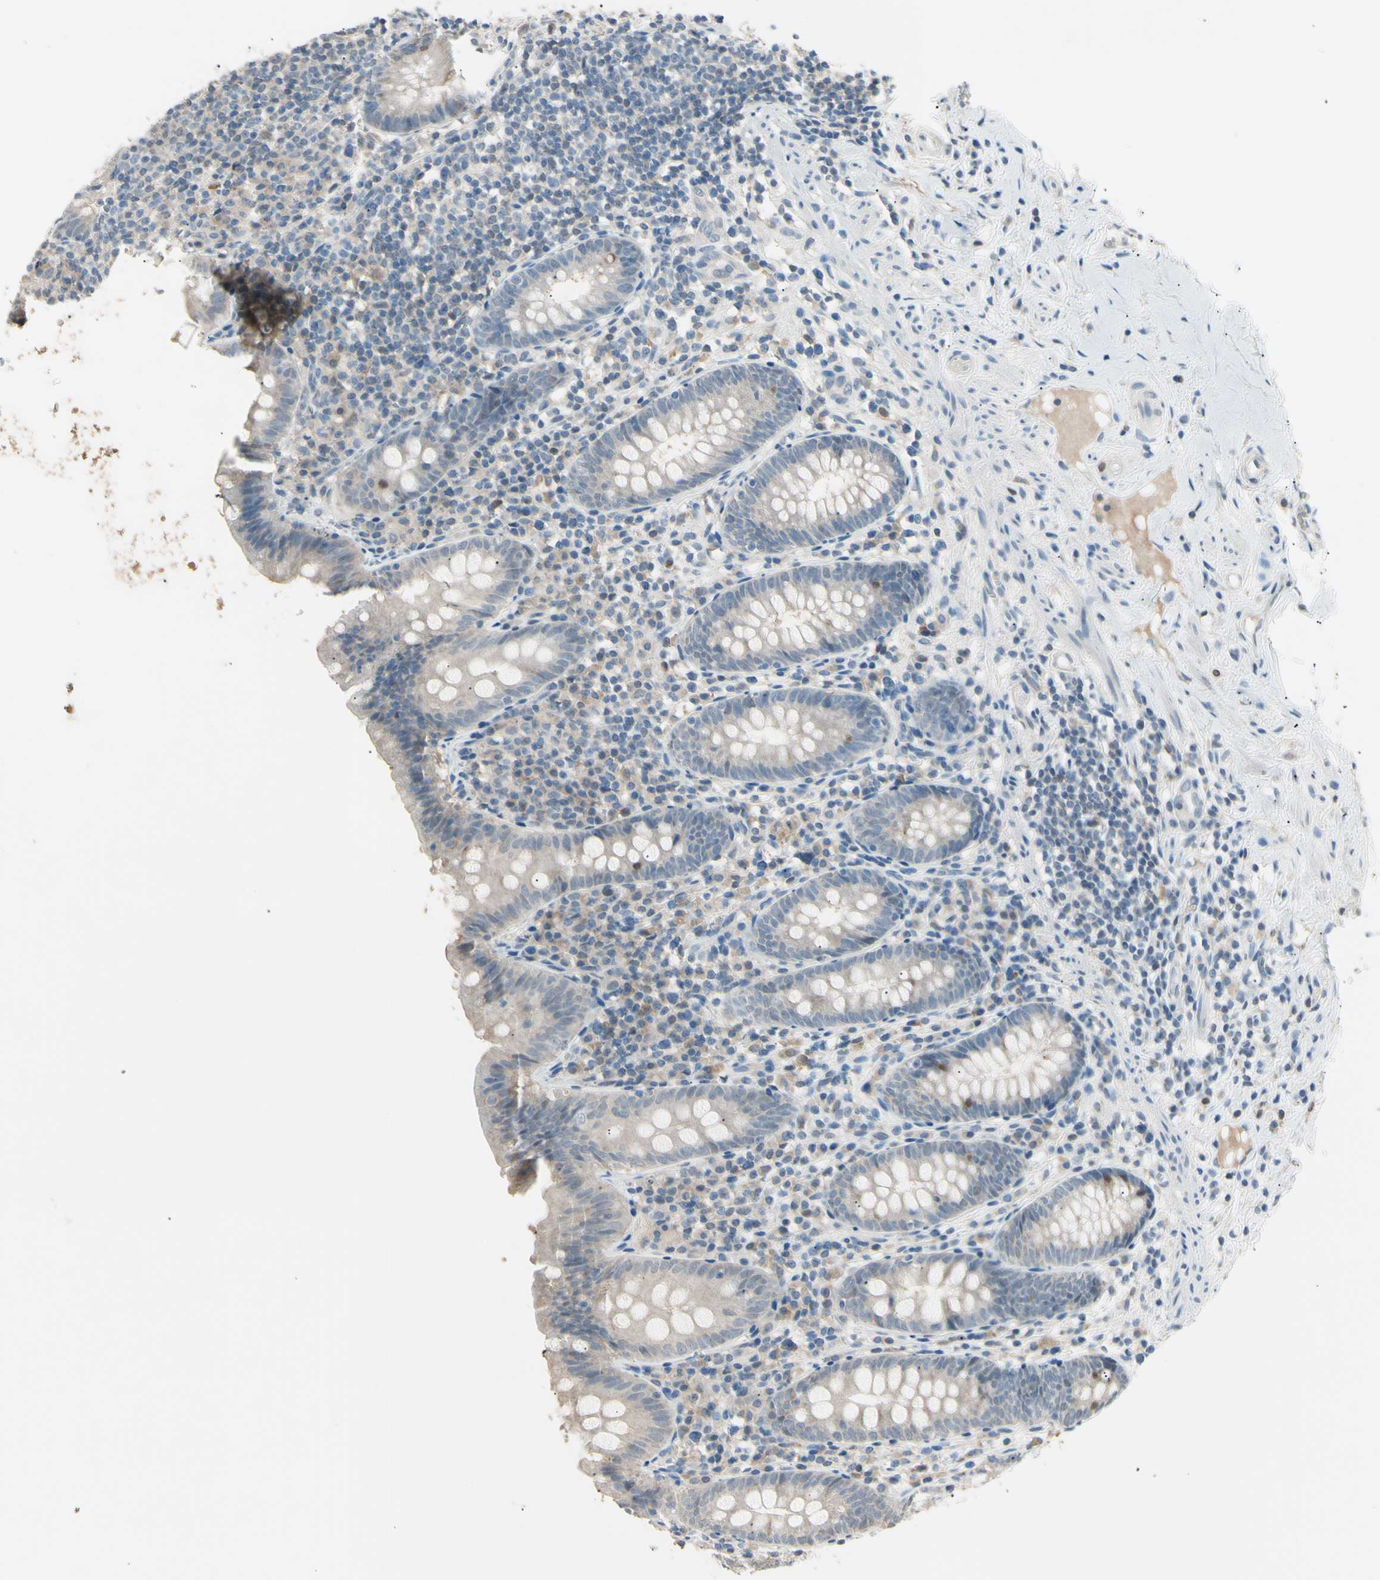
{"staining": {"intensity": "weak", "quantity": "25%-75%", "location": "cytoplasmic/membranous"}, "tissue": "appendix", "cell_type": "Glandular cells", "image_type": "normal", "snomed": [{"axis": "morphology", "description": "Normal tissue, NOS"}, {"axis": "topography", "description": "Appendix"}], "caption": "Normal appendix was stained to show a protein in brown. There is low levels of weak cytoplasmic/membranous positivity in about 25%-75% of glandular cells. (Stains: DAB in brown, nuclei in blue, Microscopy: brightfield microscopy at high magnification).", "gene": "LHPP", "patient": {"sex": "male", "age": 52}}